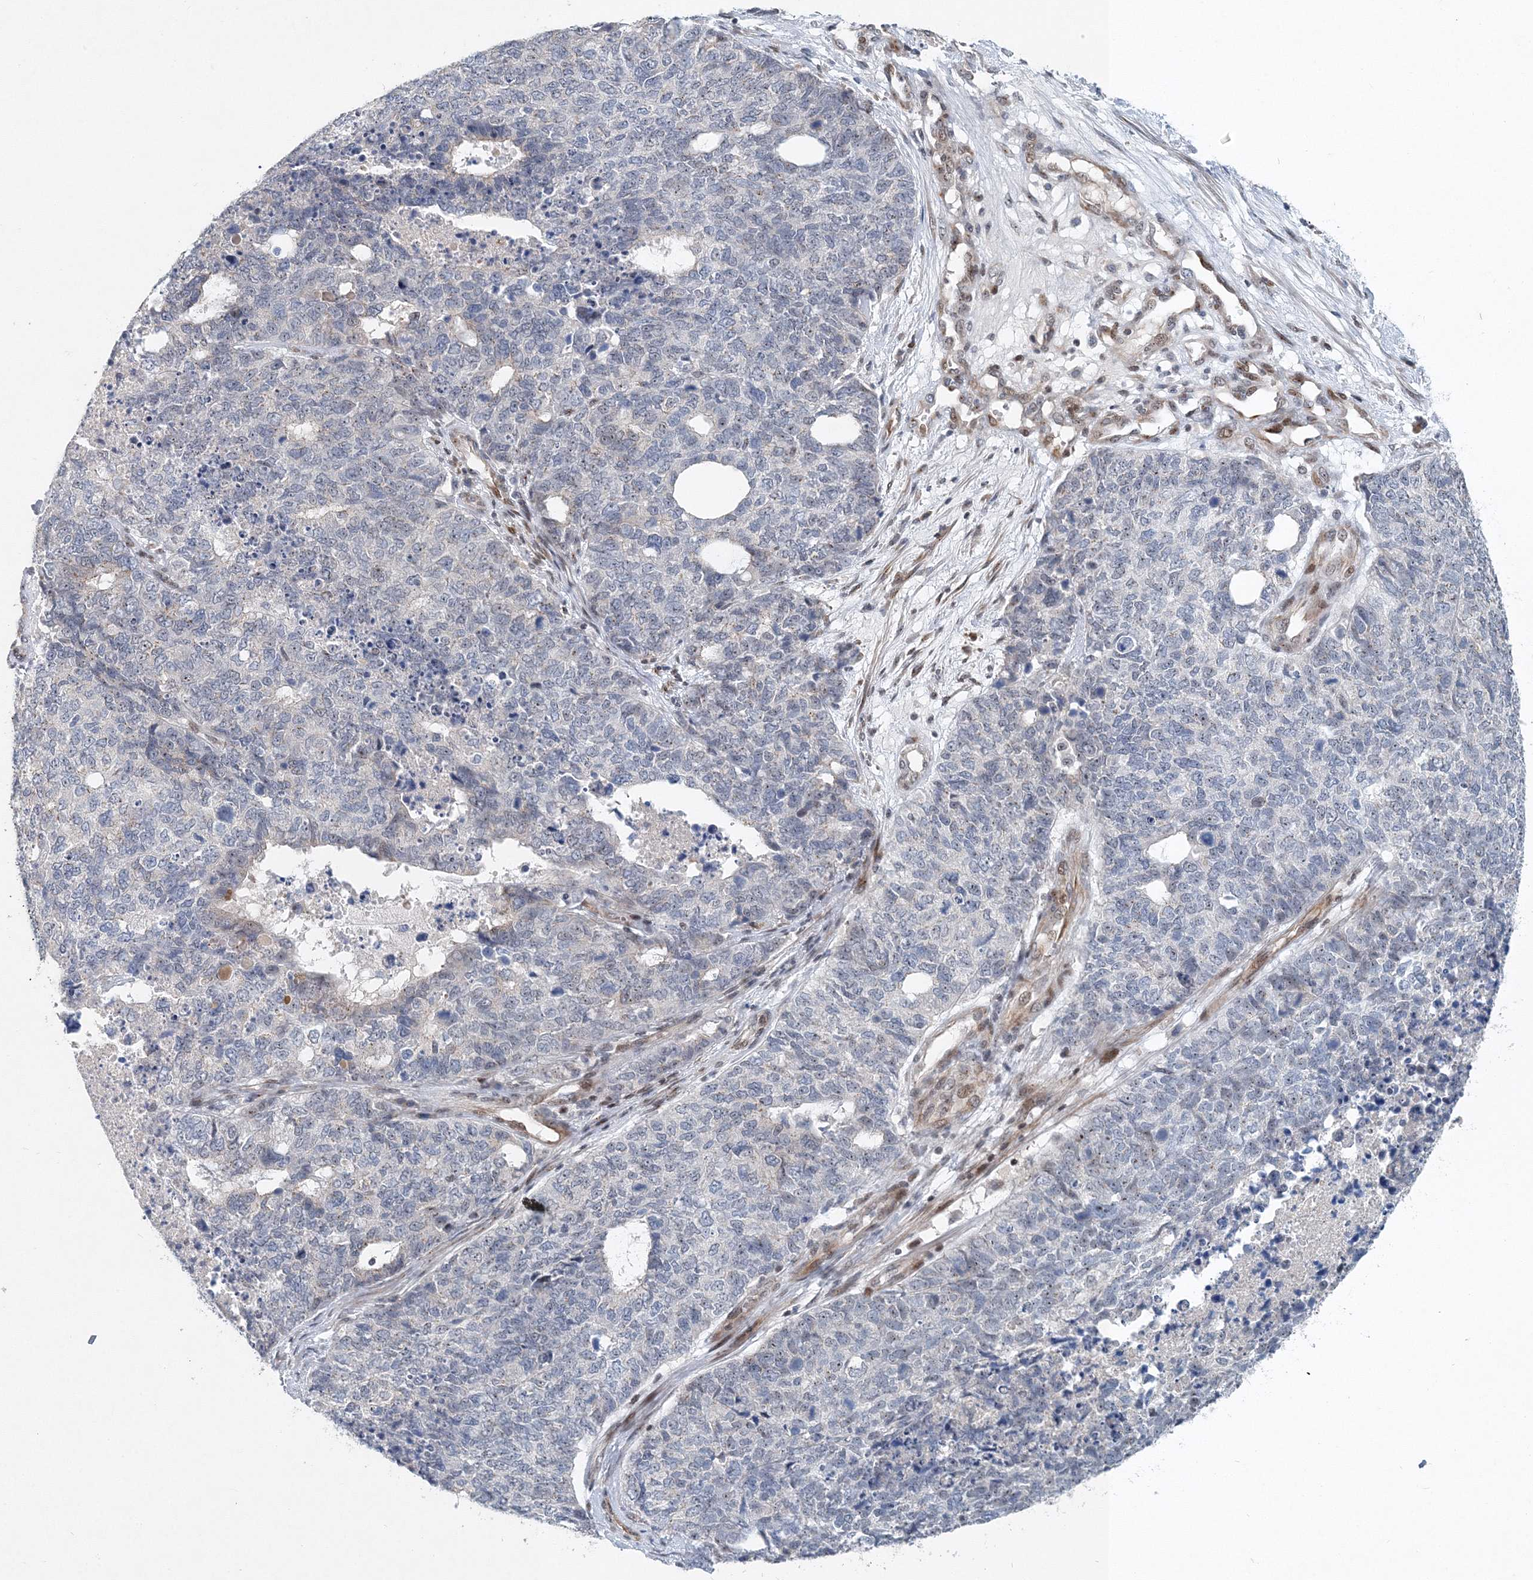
{"staining": {"intensity": "negative", "quantity": "none", "location": "none"}, "tissue": "cervical cancer", "cell_type": "Tumor cells", "image_type": "cancer", "snomed": [{"axis": "morphology", "description": "Squamous cell carcinoma, NOS"}, {"axis": "topography", "description": "Cervix"}], "caption": "Immunohistochemistry histopathology image of neoplastic tissue: cervical cancer (squamous cell carcinoma) stained with DAB (3,3'-diaminobenzidine) exhibits no significant protein staining in tumor cells. (IHC, brightfield microscopy, high magnification).", "gene": "UIMC1", "patient": {"sex": "female", "age": 63}}